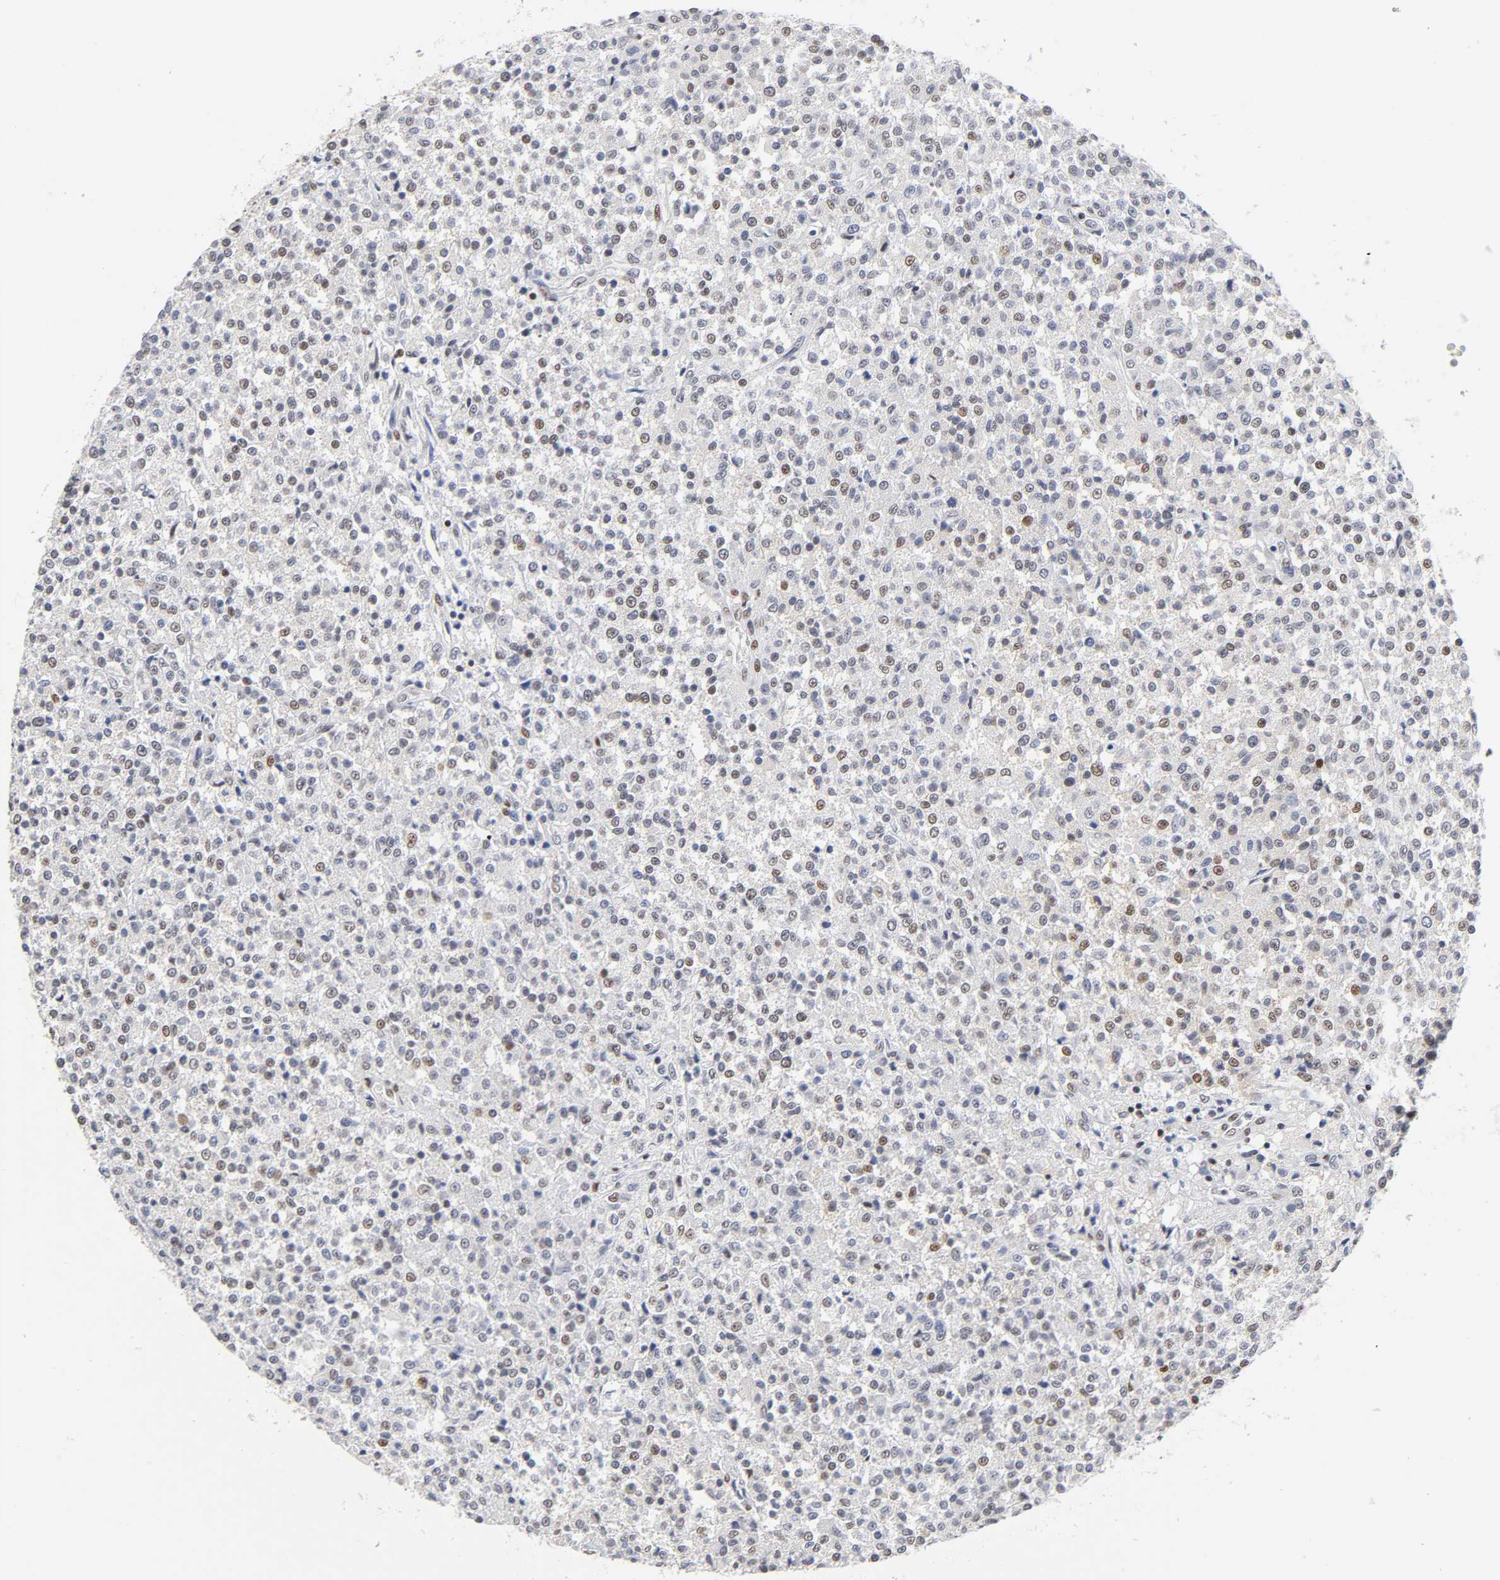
{"staining": {"intensity": "weak", "quantity": "<25%", "location": "nuclear"}, "tissue": "testis cancer", "cell_type": "Tumor cells", "image_type": "cancer", "snomed": [{"axis": "morphology", "description": "Seminoma, NOS"}, {"axis": "topography", "description": "Testis"}], "caption": "Image shows no significant protein expression in tumor cells of testis cancer.", "gene": "NR3C1", "patient": {"sex": "male", "age": 59}}